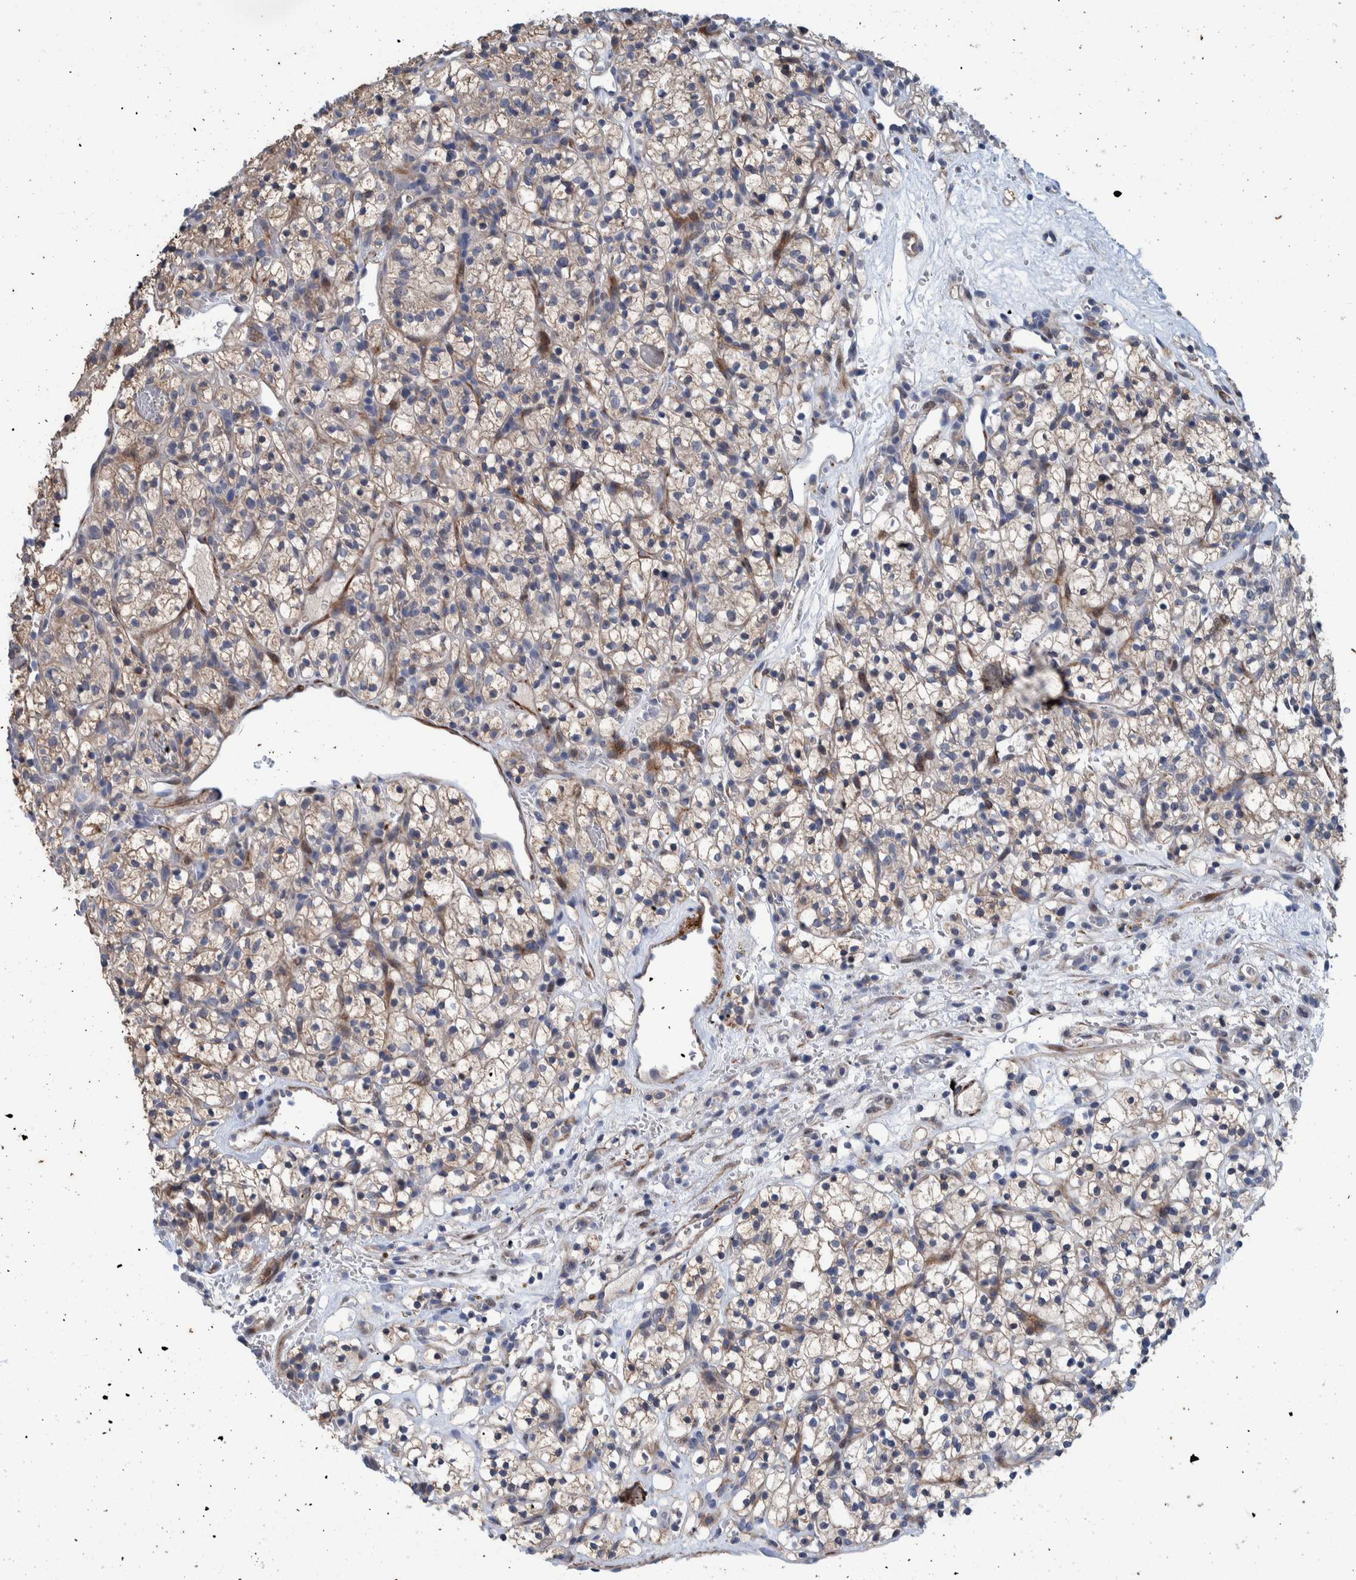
{"staining": {"intensity": "weak", "quantity": ">75%", "location": "cytoplasmic/membranous"}, "tissue": "renal cancer", "cell_type": "Tumor cells", "image_type": "cancer", "snomed": [{"axis": "morphology", "description": "Adenocarcinoma, NOS"}, {"axis": "topography", "description": "Kidney"}], "caption": "Protein staining of renal cancer (adenocarcinoma) tissue shows weak cytoplasmic/membranous staining in about >75% of tumor cells.", "gene": "MKS1", "patient": {"sex": "female", "age": 57}}